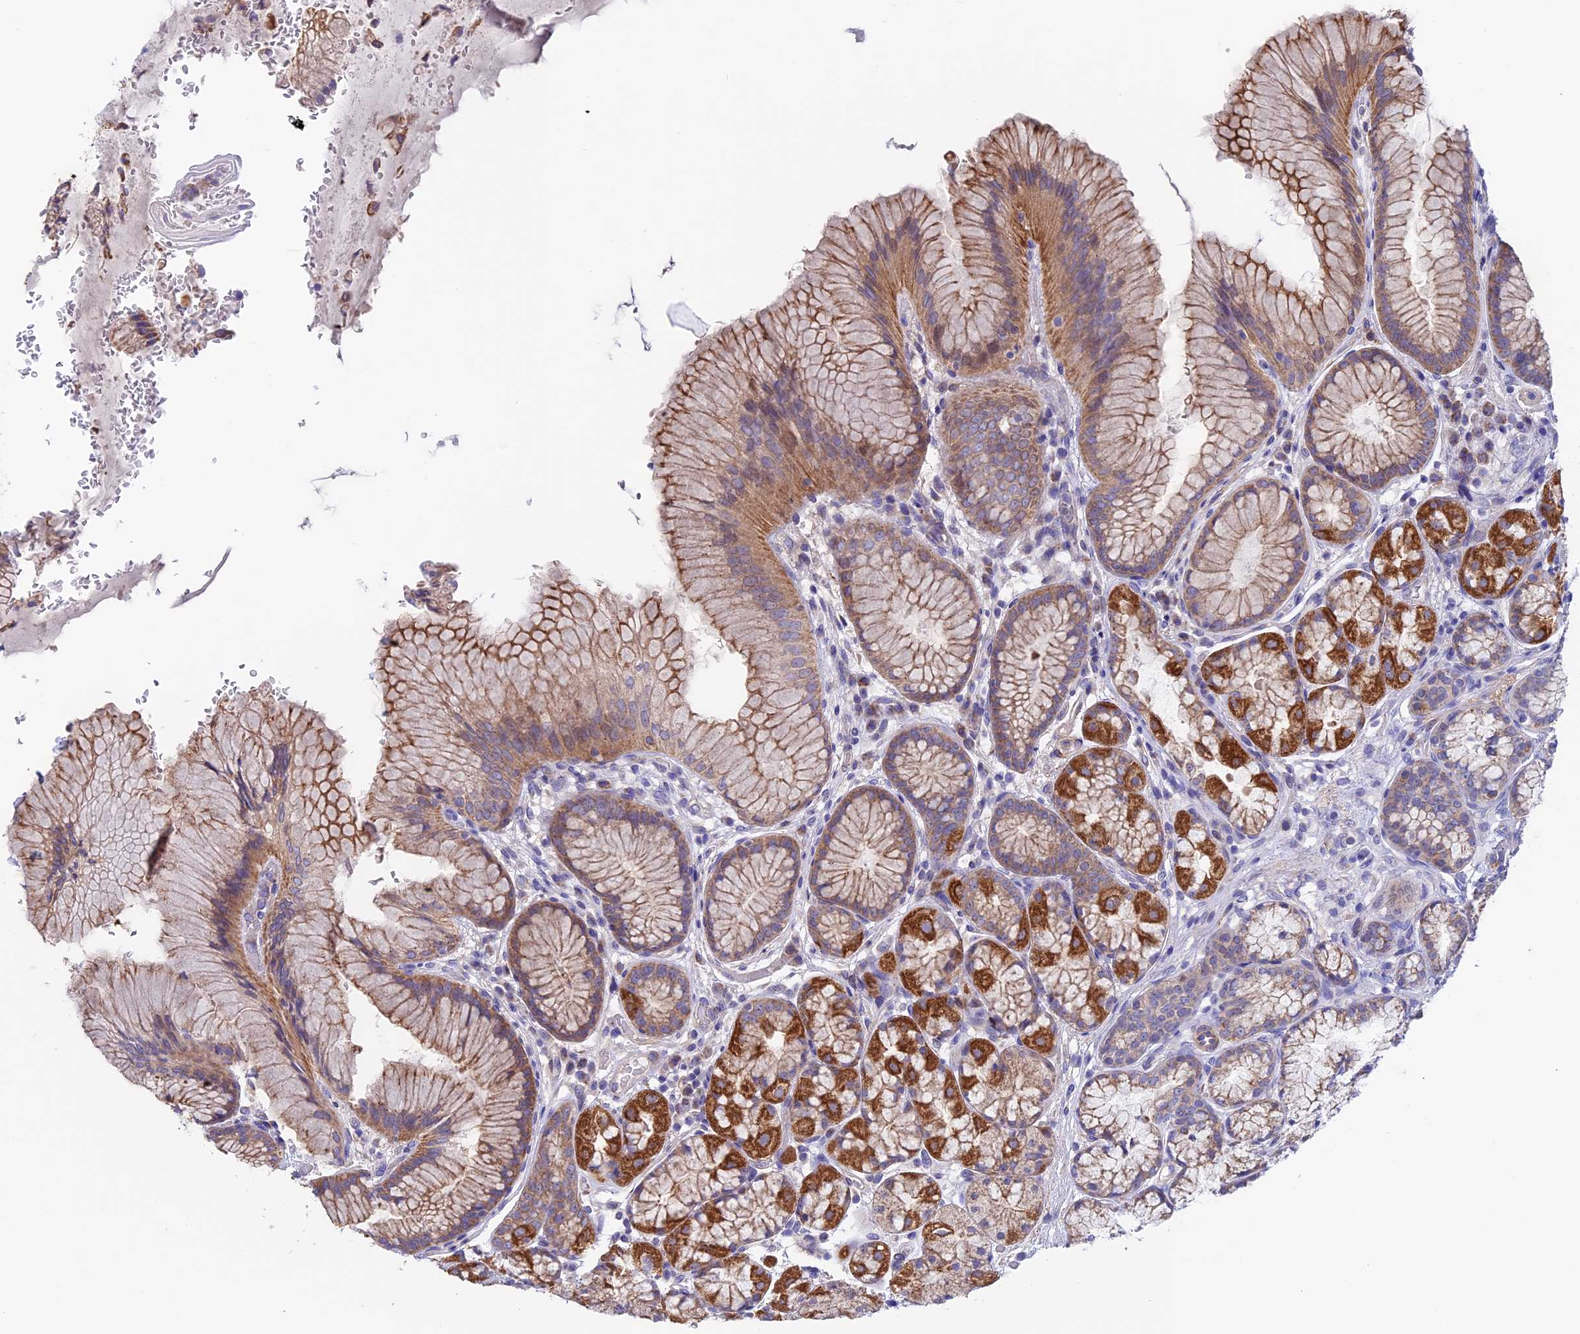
{"staining": {"intensity": "strong", "quantity": "25%-75%", "location": "cytoplasmic/membranous"}, "tissue": "stomach", "cell_type": "Glandular cells", "image_type": "normal", "snomed": [{"axis": "morphology", "description": "Normal tissue, NOS"}, {"axis": "topography", "description": "Stomach"}], "caption": "A histopathology image showing strong cytoplasmic/membranous positivity in about 25%-75% of glandular cells in normal stomach, as visualized by brown immunohistochemical staining.", "gene": "ETFDH", "patient": {"sex": "male", "age": 63}}